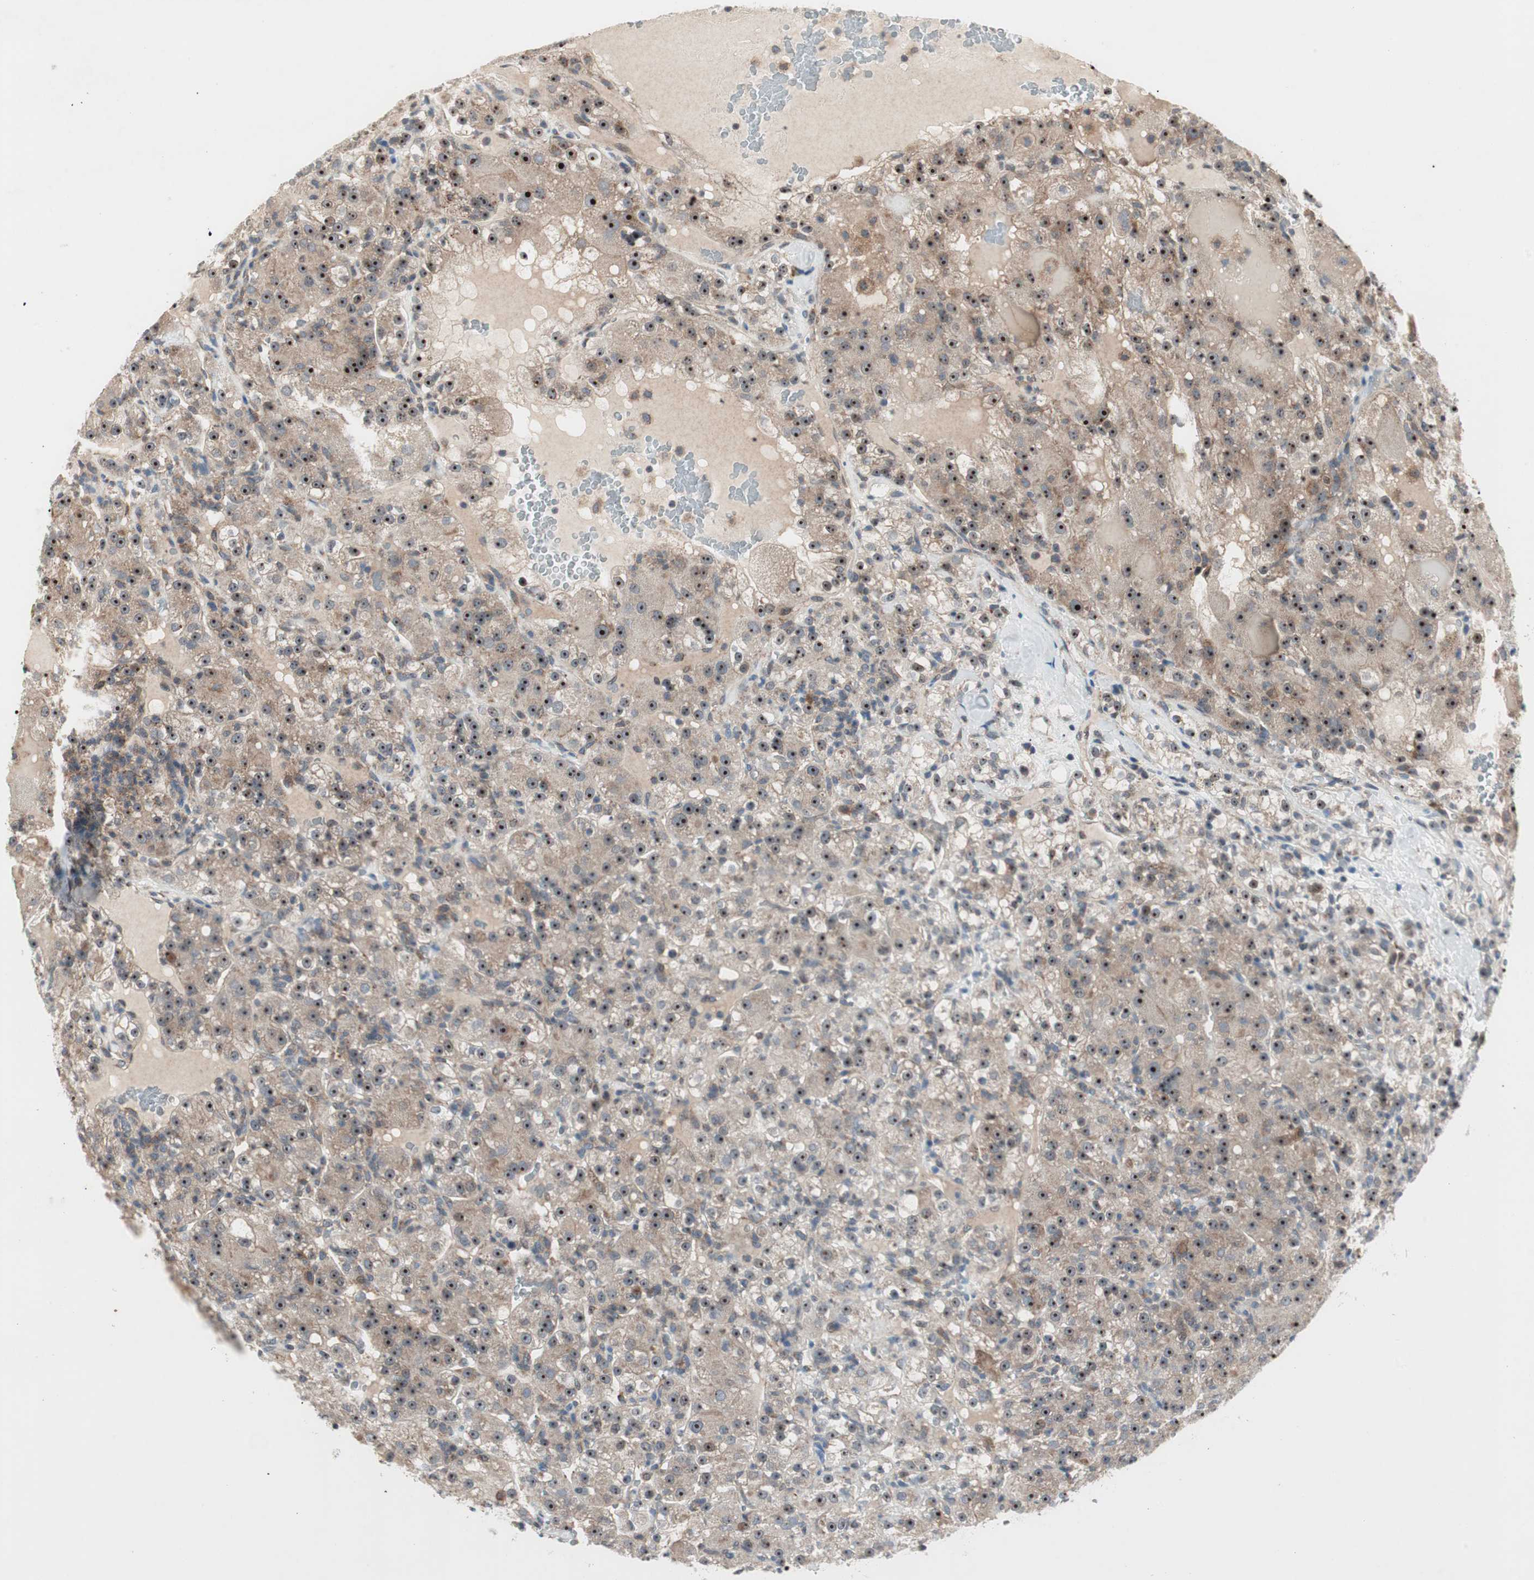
{"staining": {"intensity": "strong", "quantity": ">75%", "location": "cytoplasmic/membranous,nuclear"}, "tissue": "renal cancer", "cell_type": "Tumor cells", "image_type": "cancer", "snomed": [{"axis": "morphology", "description": "Normal tissue, NOS"}, {"axis": "morphology", "description": "Adenocarcinoma, NOS"}, {"axis": "topography", "description": "Kidney"}], "caption": "Immunohistochemical staining of renal cancer (adenocarcinoma) exhibits high levels of strong cytoplasmic/membranous and nuclear protein positivity in about >75% of tumor cells.", "gene": "CCL14", "patient": {"sex": "male", "age": 61}}